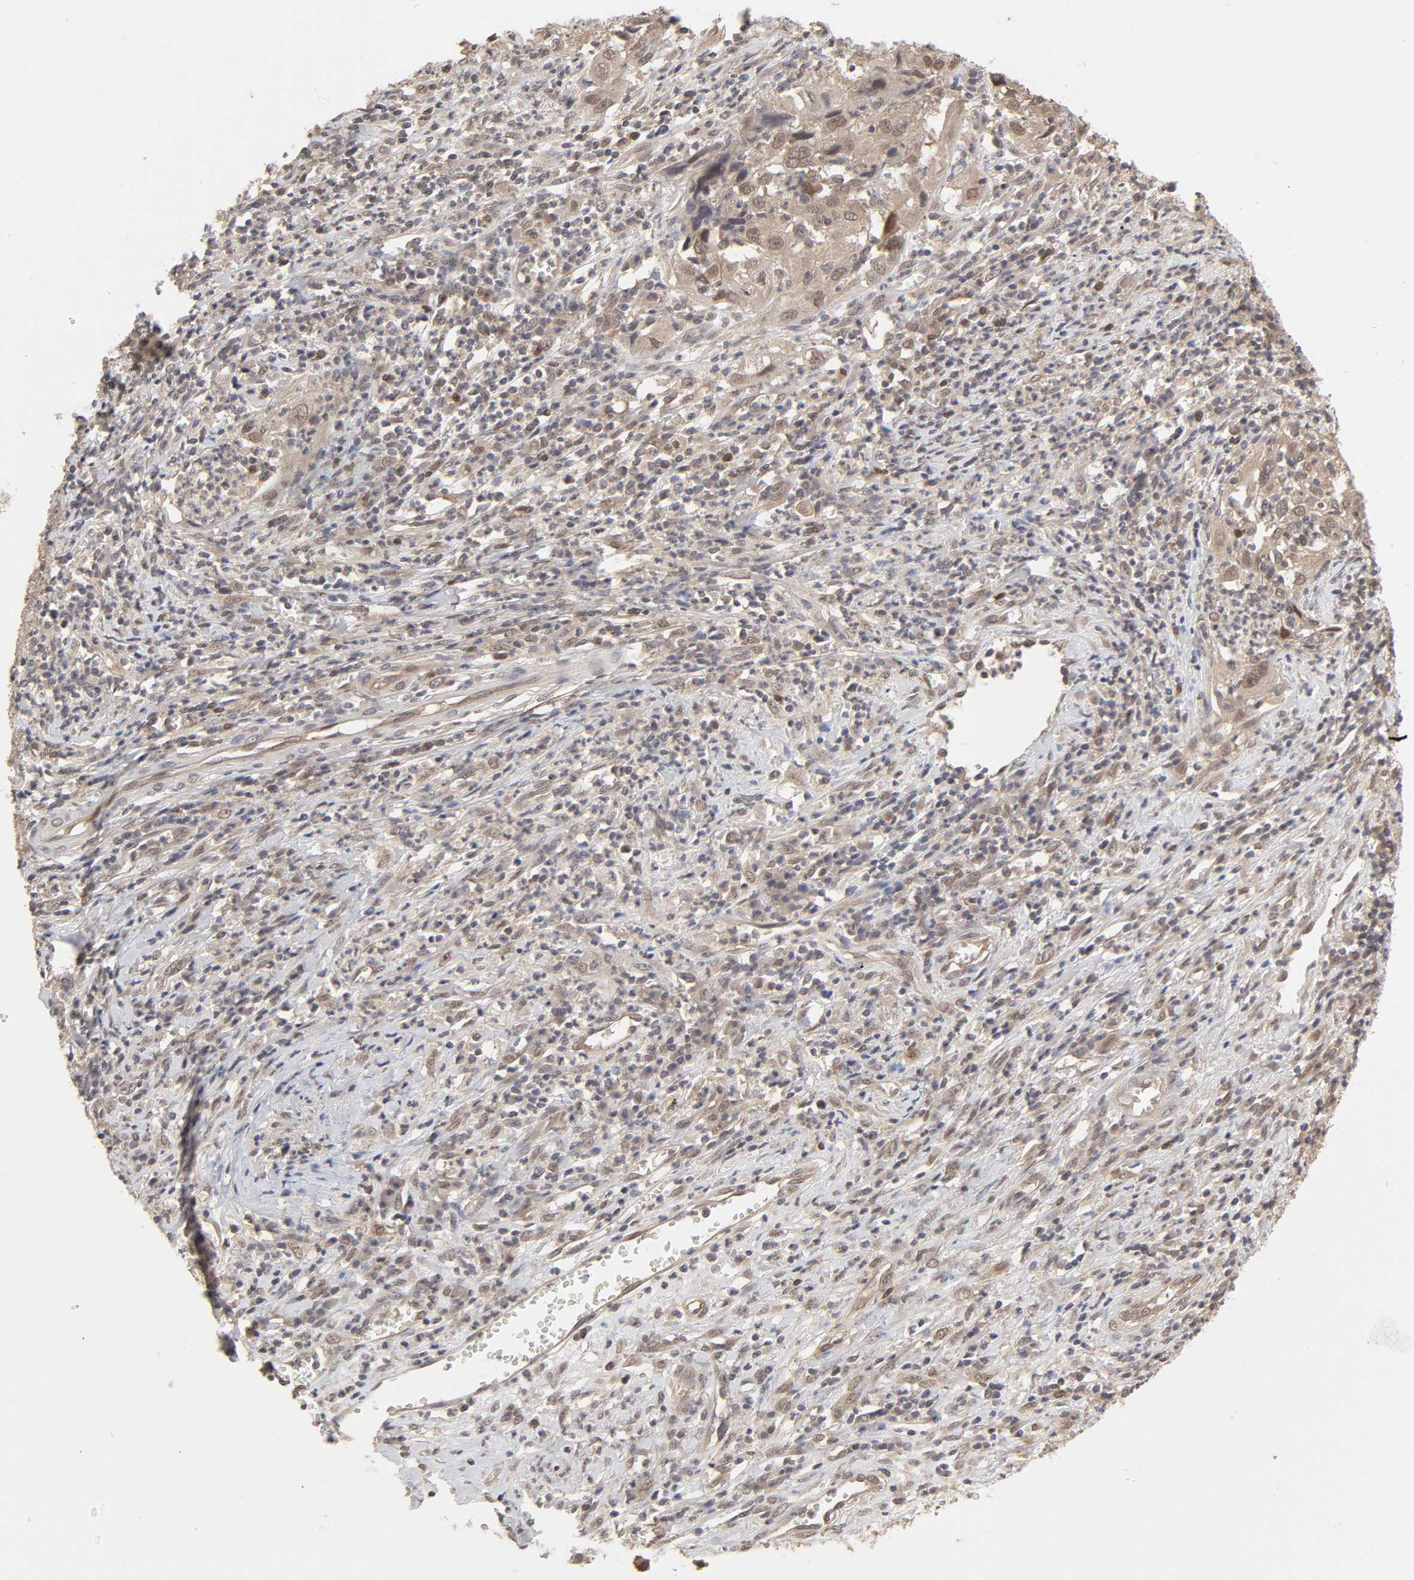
{"staining": {"intensity": "weak", "quantity": ">75%", "location": "cytoplasmic/membranous"}, "tissue": "cervical cancer", "cell_type": "Tumor cells", "image_type": "cancer", "snomed": [{"axis": "morphology", "description": "Squamous cell carcinoma, NOS"}, {"axis": "topography", "description": "Cervix"}], "caption": "A brown stain shows weak cytoplasmic/membranous expression of a protein in cervical squamous cell carcinoma tumor cells.", "gene": "MAPK1", "patient": {"sex": "female", "age": 32}}